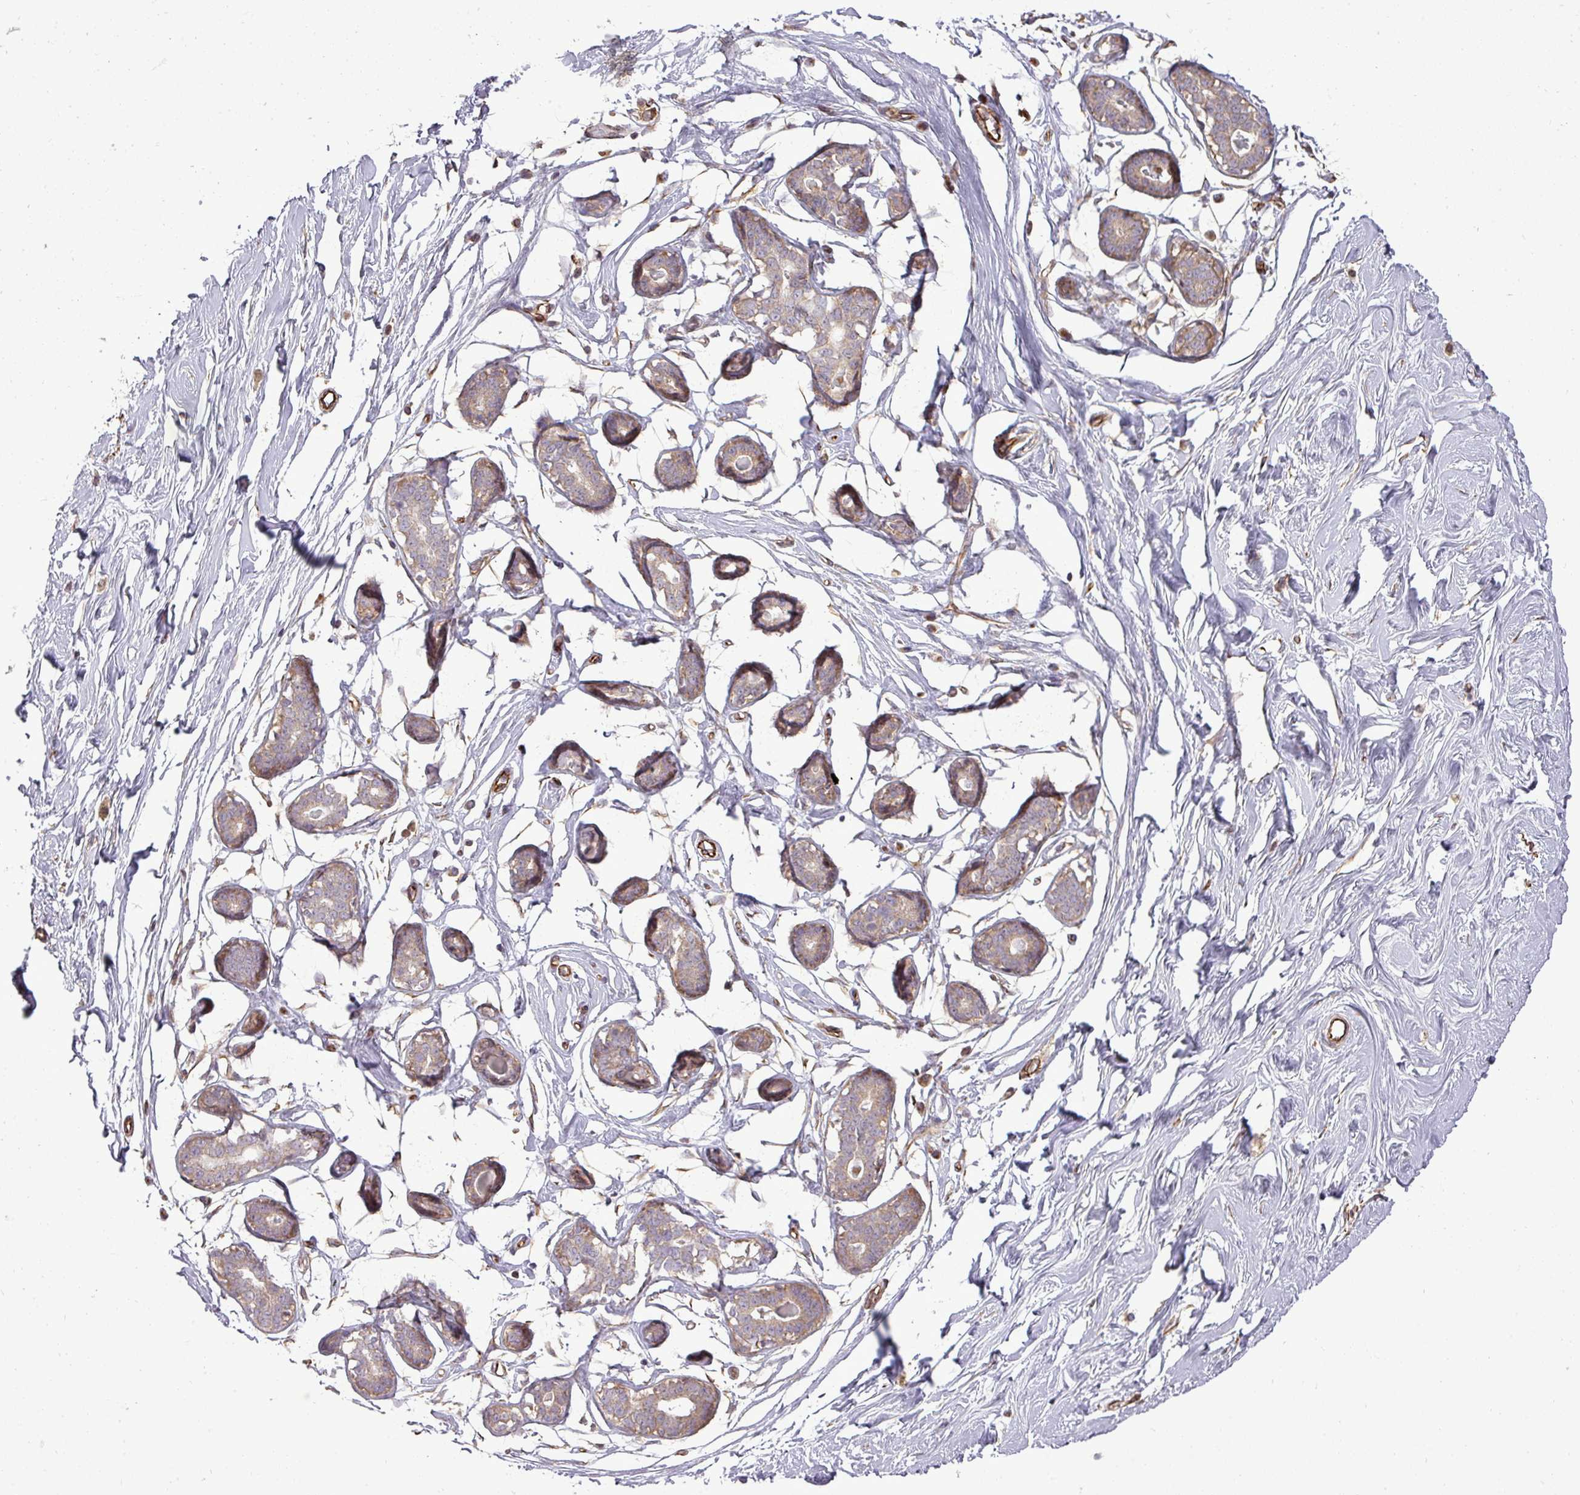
{"staining": {"intensity": "negative", "quantity": "none", "location": "none"}, "tissue": "breast", "cell_type": "Adipocytes", "image_type": "normal", "snomed": [{"axis": "morphology", "description": "Normal tissue, NOS"}, {"axis": "morphology", "description": "Adenoma, NOS"}, {"axis": "topography", "description": "Breast"}], "caption": "Immunohistochemical staining of benign human breast demonstrates no significant expression in adipocytes. (DAB (3,3'-diaminobenzidine) immunohistochemistry, high magnification).", "gene": "PDRG1", "patient": {"sex": "female", "age": 23}}